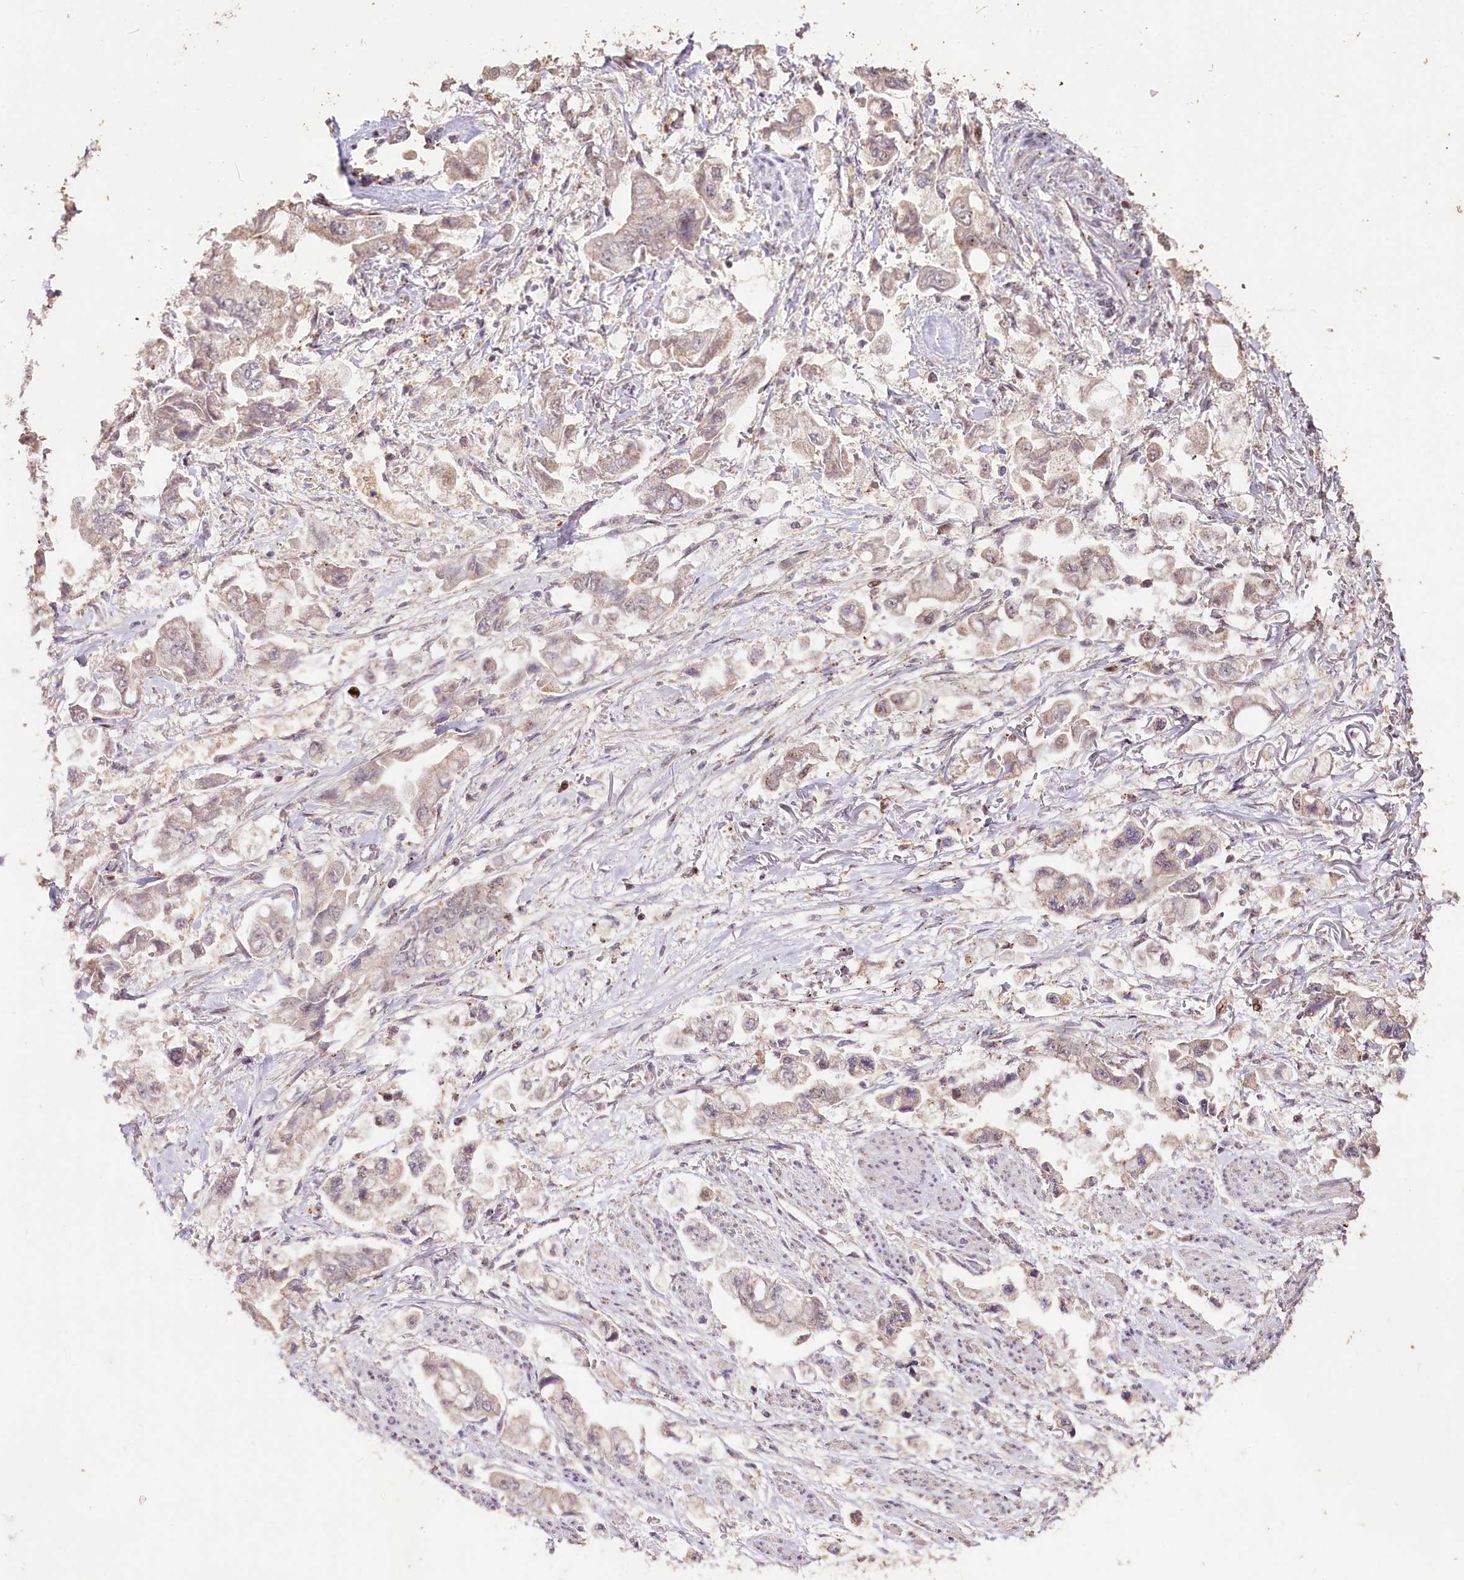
{"staining": {"intensity": "negative", "quantity": "none", "location": "none"}, "tissue": "stomach cancer", "cell_type": "Tumor cells", "image_type": "cancer", "snomed": [{"axis": "morphology", "description": "Adenocarcinoma, NOS"}, {"axis": "topography", "description": "Stomach"}], "caption": "The image shows no significant staining in tumor cells of stomach cancer (adenocarcinoma).", "gene": "CARD19", "patient": {"sex": "male", "age": 62}}